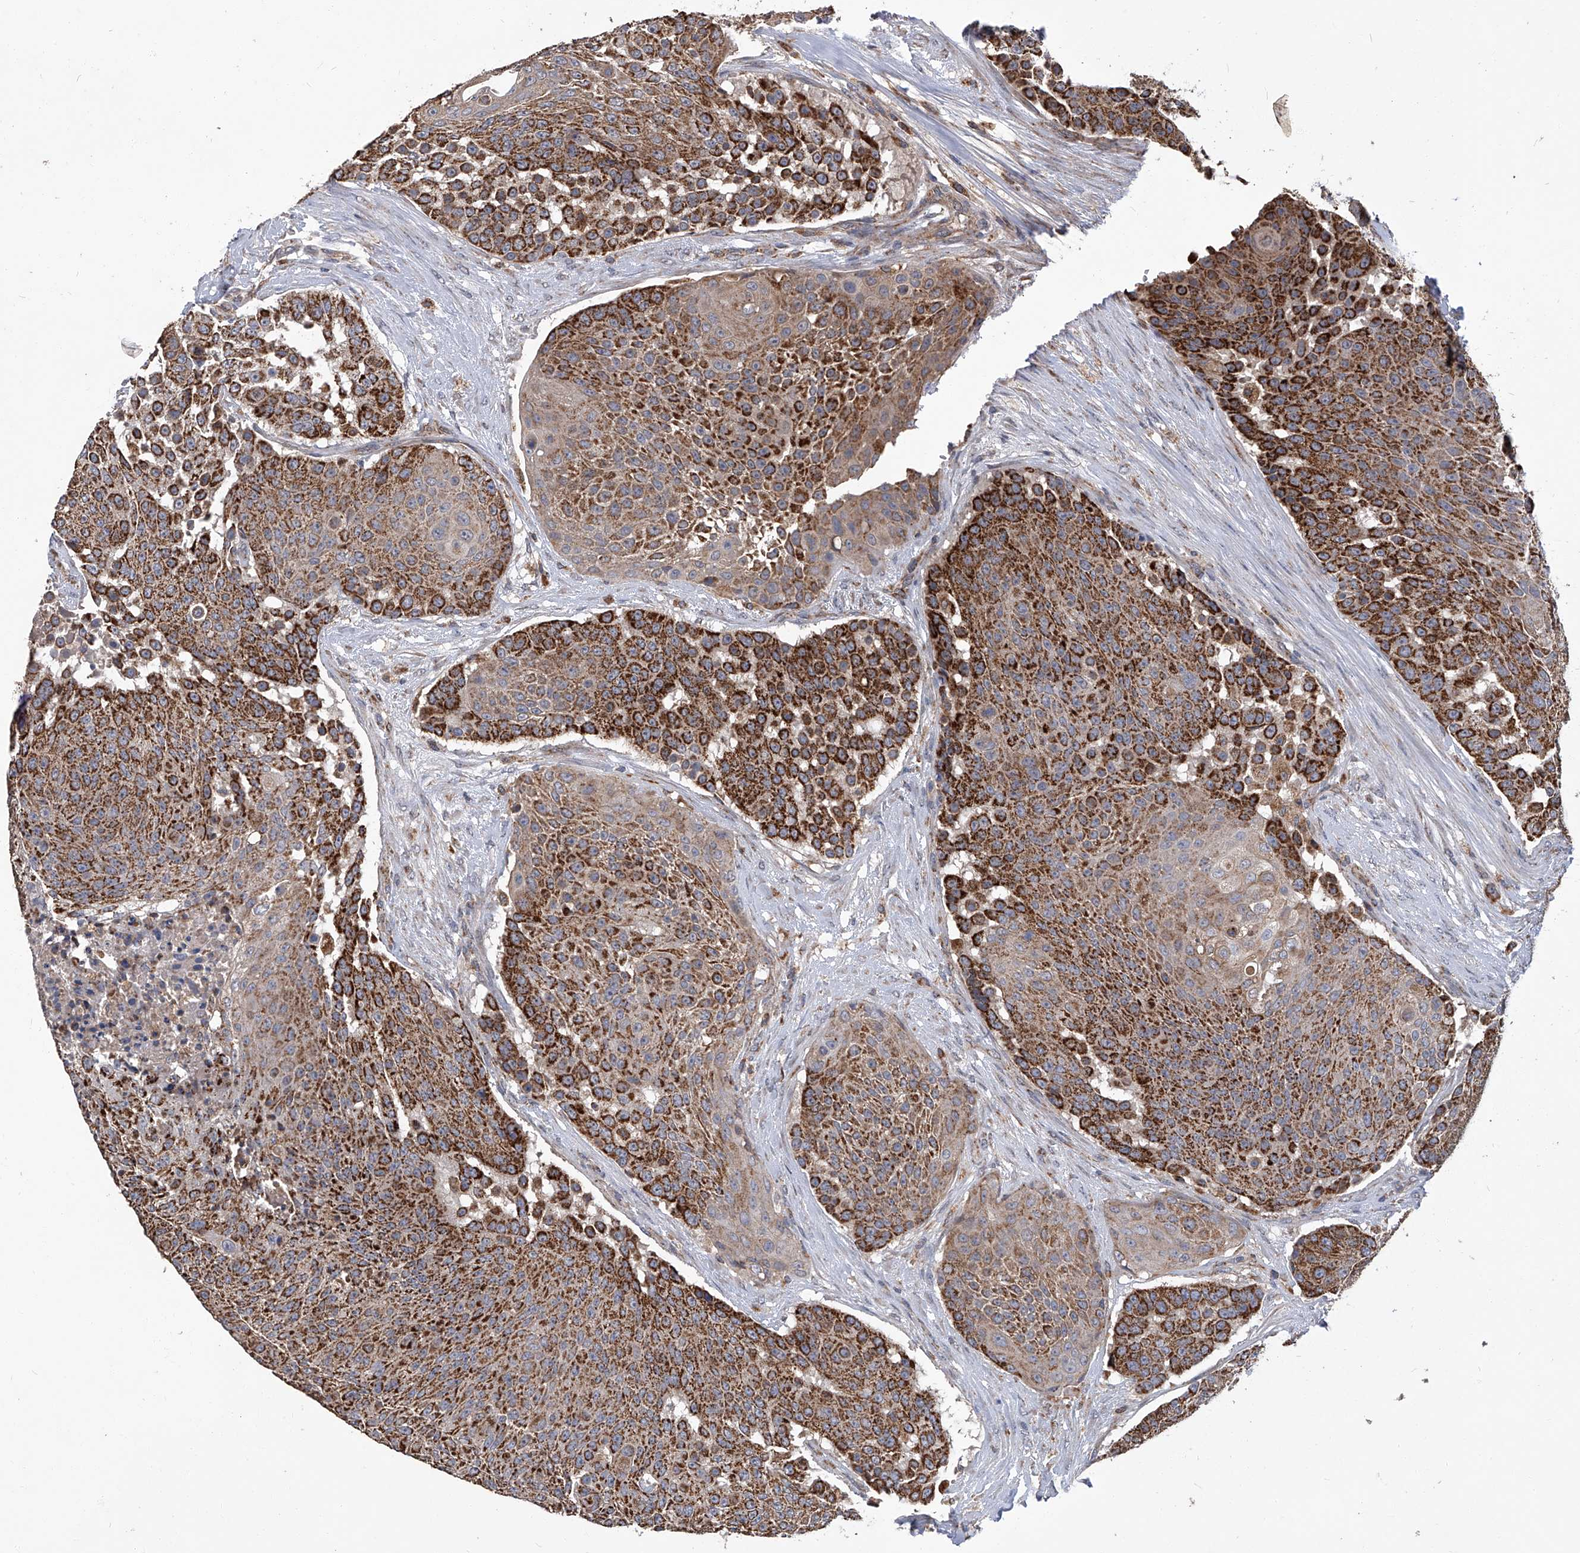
{"staining": {"intensity": "strong", "quantity": ">75%", "location": "cytoplasmic/membranous"}, "tissue": "urothelial cancer", "cell_type": "Tumor cells", "image_type": "cancer", "snomed": [{"axis": "morphology", "description": "Urothelial carcinoma, High grade"}, {"axis": "topography", "description": "Urinary bladder"}], "caption": "Immunohistochemical staining of urothelial cancer reveals high levels of strong cytoplasmic/membranous protein positivity in about >75% of tumor cells.", "gene": "TNFRSF13B", "patient": {"sex": "female", "age": 63}}